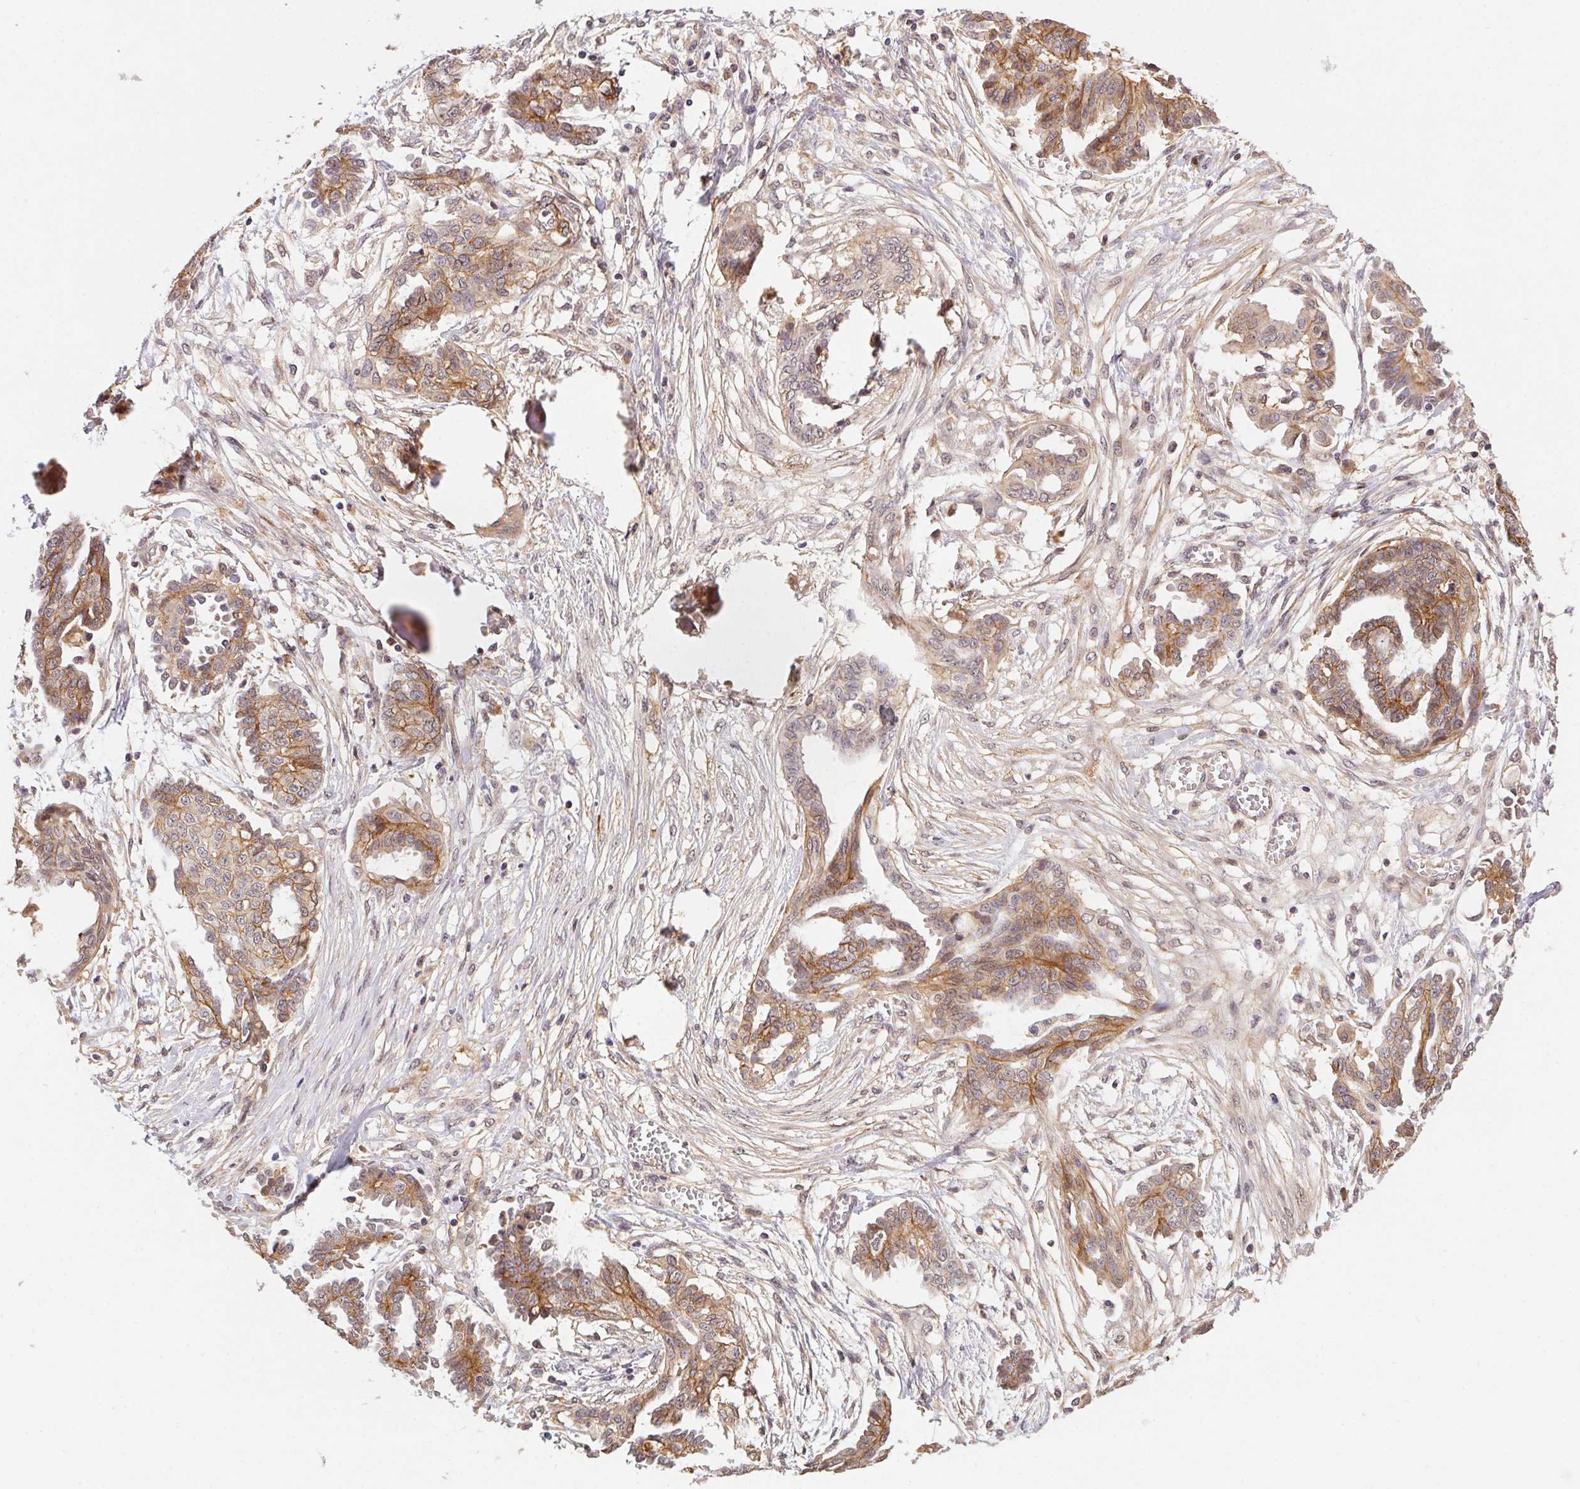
{"staining": {"intensity": "moderate", "quantity": "25%-75%", "location": "cytoplasmic/membranous"}, "tissue": "ovarian cancer", "cell_type": "Tumor cells", "image_type": "cancer", "snomed": [{"axis": "morphology", "description": "Cystadenocarcinoma, serous, NOS"}, {"axis": "topography", "description": "Ovary"}], "caption": "The photomicrograph displays immunohistochemical staining of ovarian cancer (serous cystadenocarcinoma). There is moderate cytoplasmic/membranous expression is present in approximately 25%-75% of tumor cells. (brown staining indicates protein expression, while blue staining denotes nuclei).", "gene": "SLC52A2", "patient": {"sex": "female", "age": 71}}